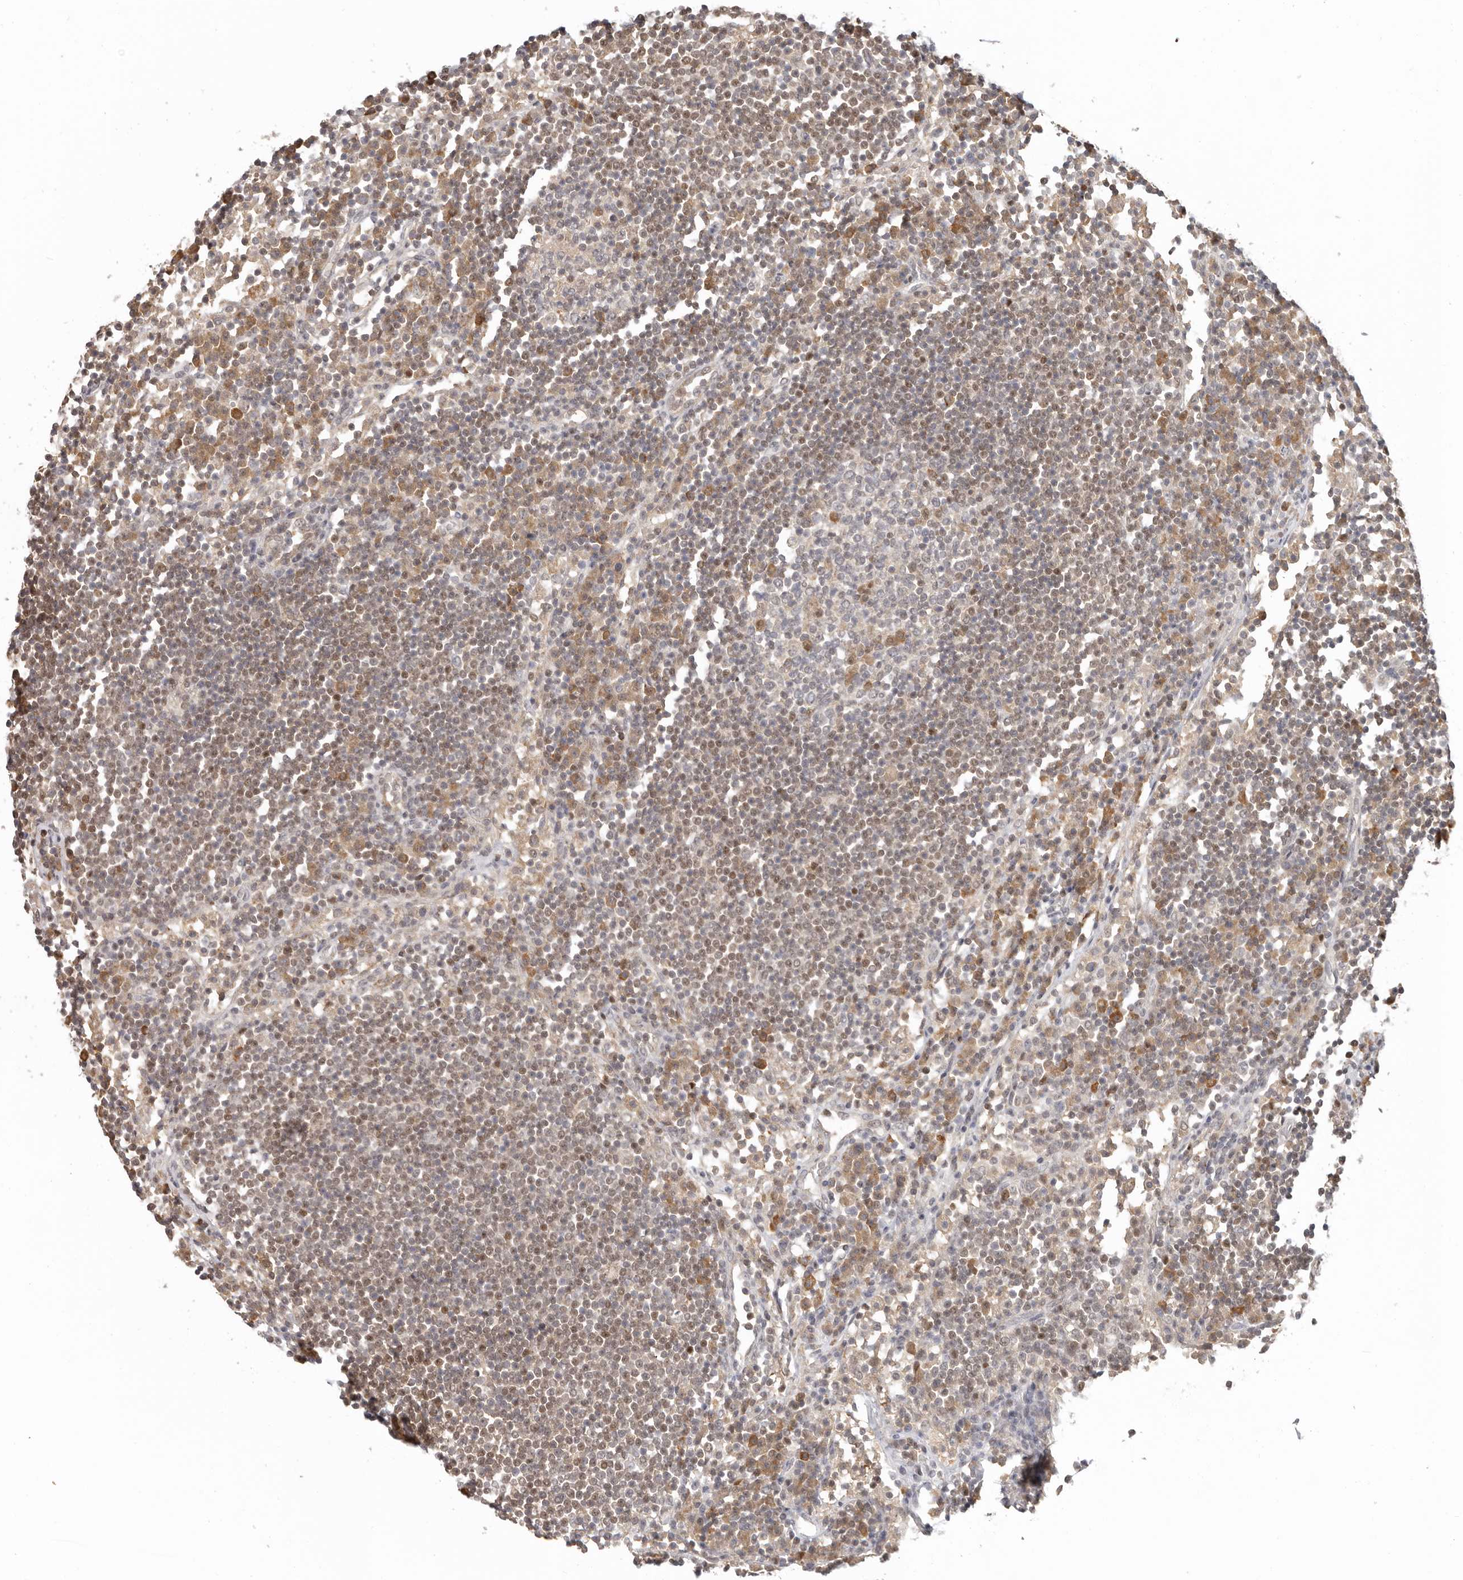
{"staining": {"intensity": "moderate", "quantity": "<25%", "location": "cytoplasmic/membranous,nuclear"}, "tissue": "lymph node", "cell_type": "Germinal center cells", "image_type": "normal", "snomed": [{"axis": "morphology", "description": "Normal tissue, NOS"}, {"axis": "topography", "description": "Lymph node"}], "caption": "Approximately <25% of germinal center cells in benign human lymph node show moderate cytoplasmic/membranous,nuclear protein expression as visualized by brown immunohistochemical staining.", "gene": "LARP7", "patient": {"sex": "female", "age": 53}}